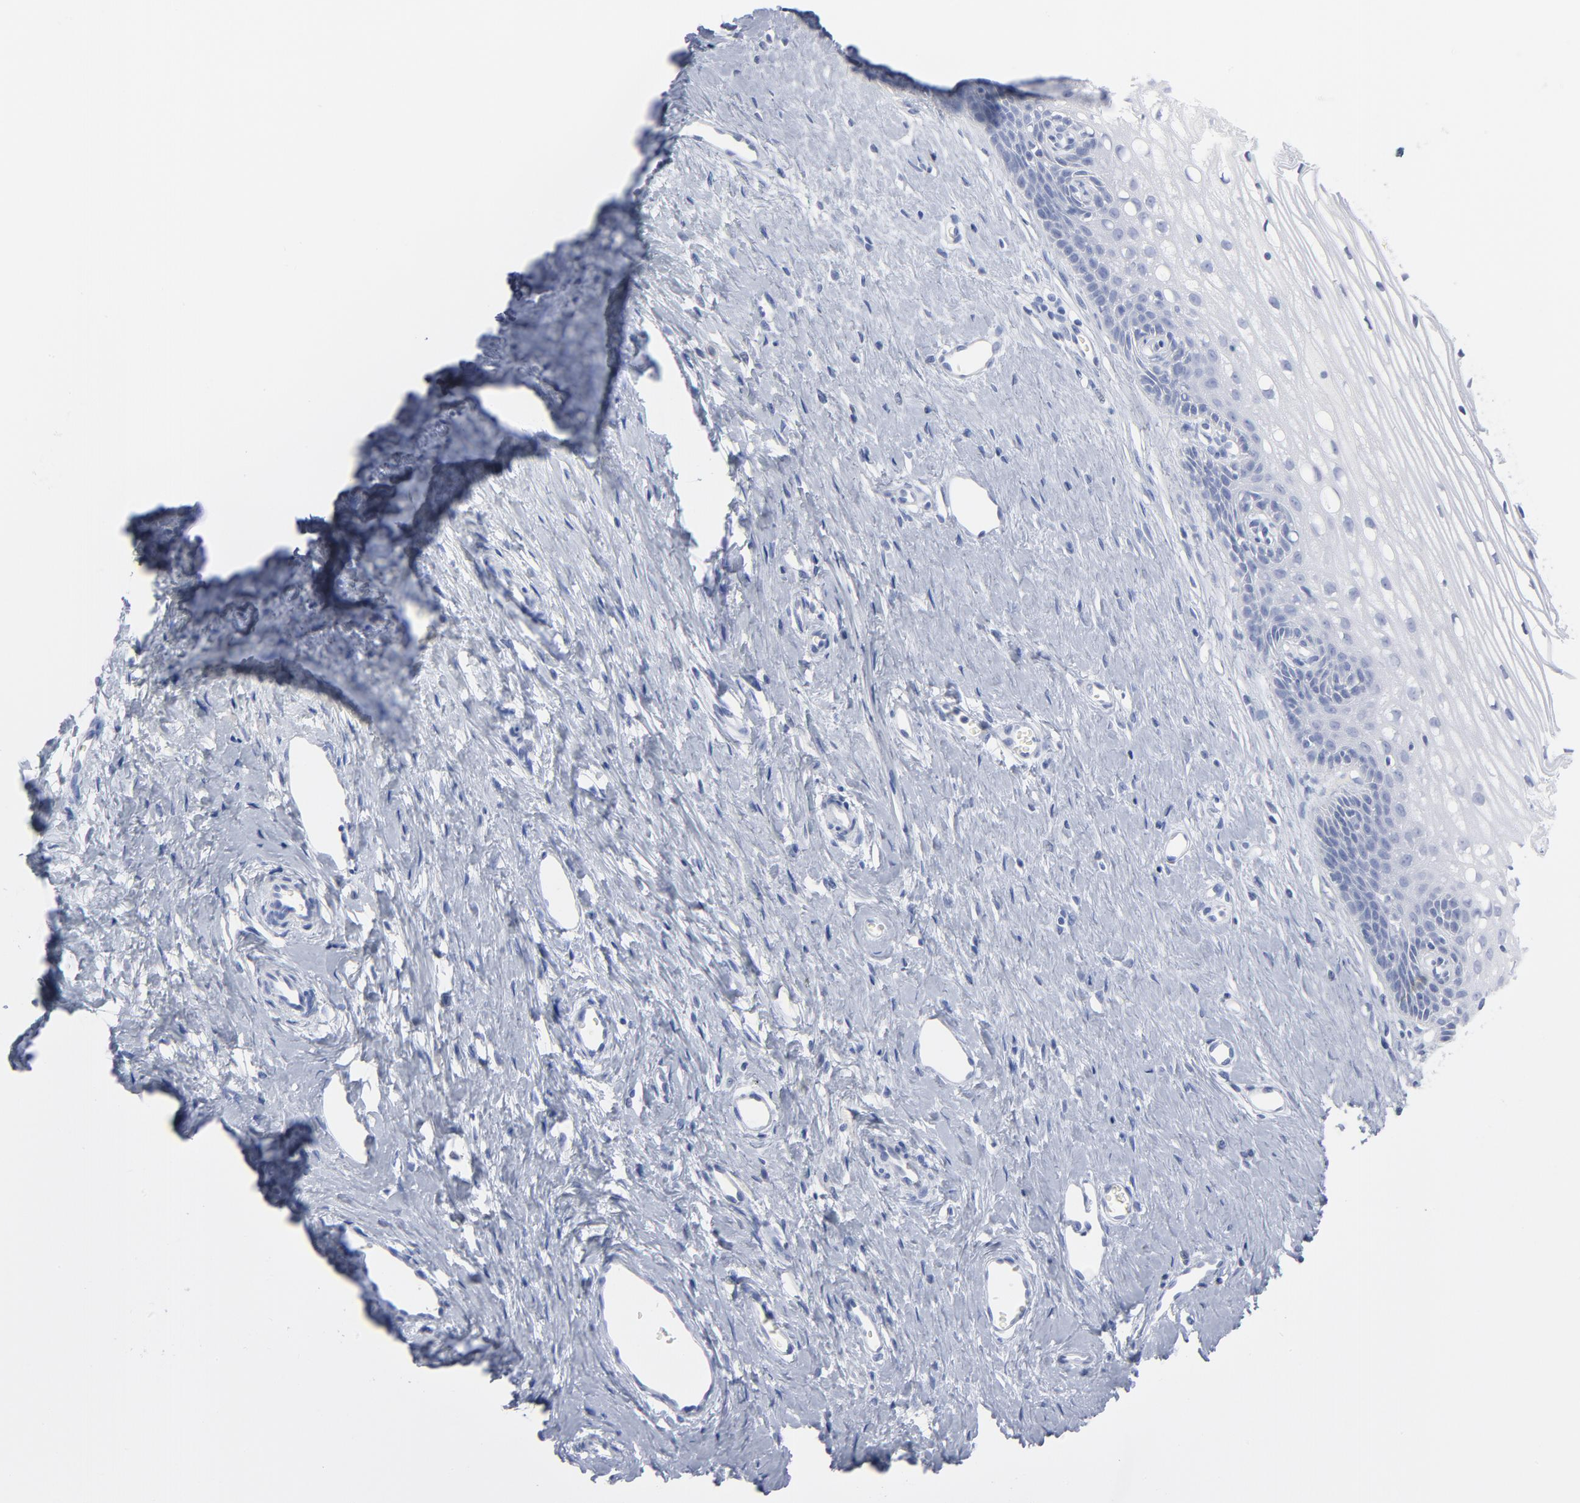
{"staining": {"intensity": "negative", "quantity": "none", "location": "none"}, "tissue": "cervix", "cell_type": "Glandular cells", "image_type": "normal", "snomed": [{"axis": "morphology", "description": "Normal tissue, NOS"}, {"axis": "topography", "description": "Cervix"}], "caption": "High power microscopy image of an immunohistochemistry (IHC) image of unremarkable cervix, revealing no significant expression in glandular cells.", "gene": "P2RY8", "patient": {"sex": "female", "age": 40}}